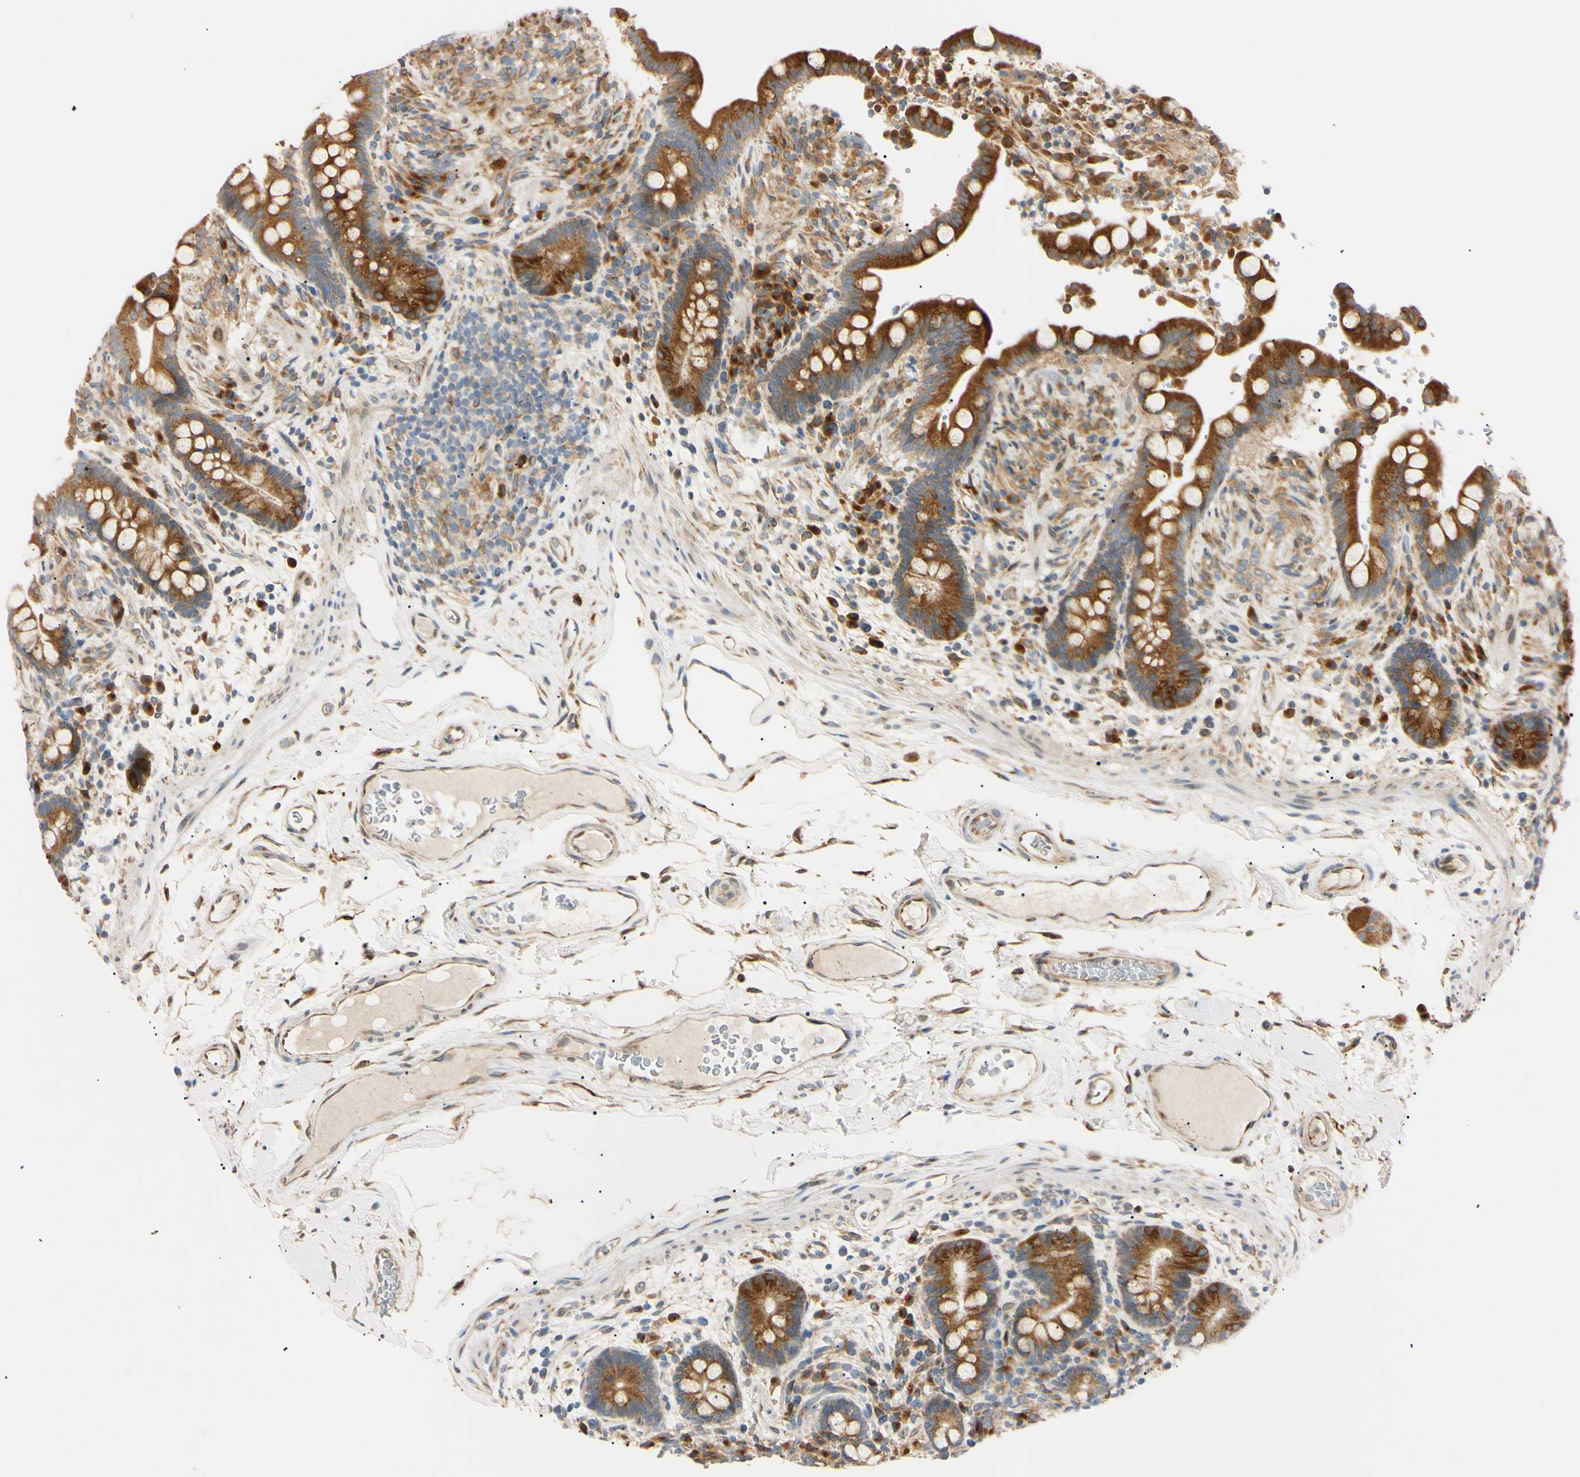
{"staining": {"intensity": "weak", "quantity": ">75%", "location": "cytoplasmic/membranous"}, "tissue": "colon", "cell_type": "Endothelial cells", "image_type": "normal", "snomed": [{"axis": "morphology", "description": "Normal tissue, NOS"}, {"axis": "topography", "description": "Colon"}], "caption": "Weak cytoplasmic/membranous staining for a protein is identified in about >75% of endothelial cells of benign colon using immunohistochemistry.", "gene": "IER3IP1", "patient": {"sex": "male", "age": 73}}